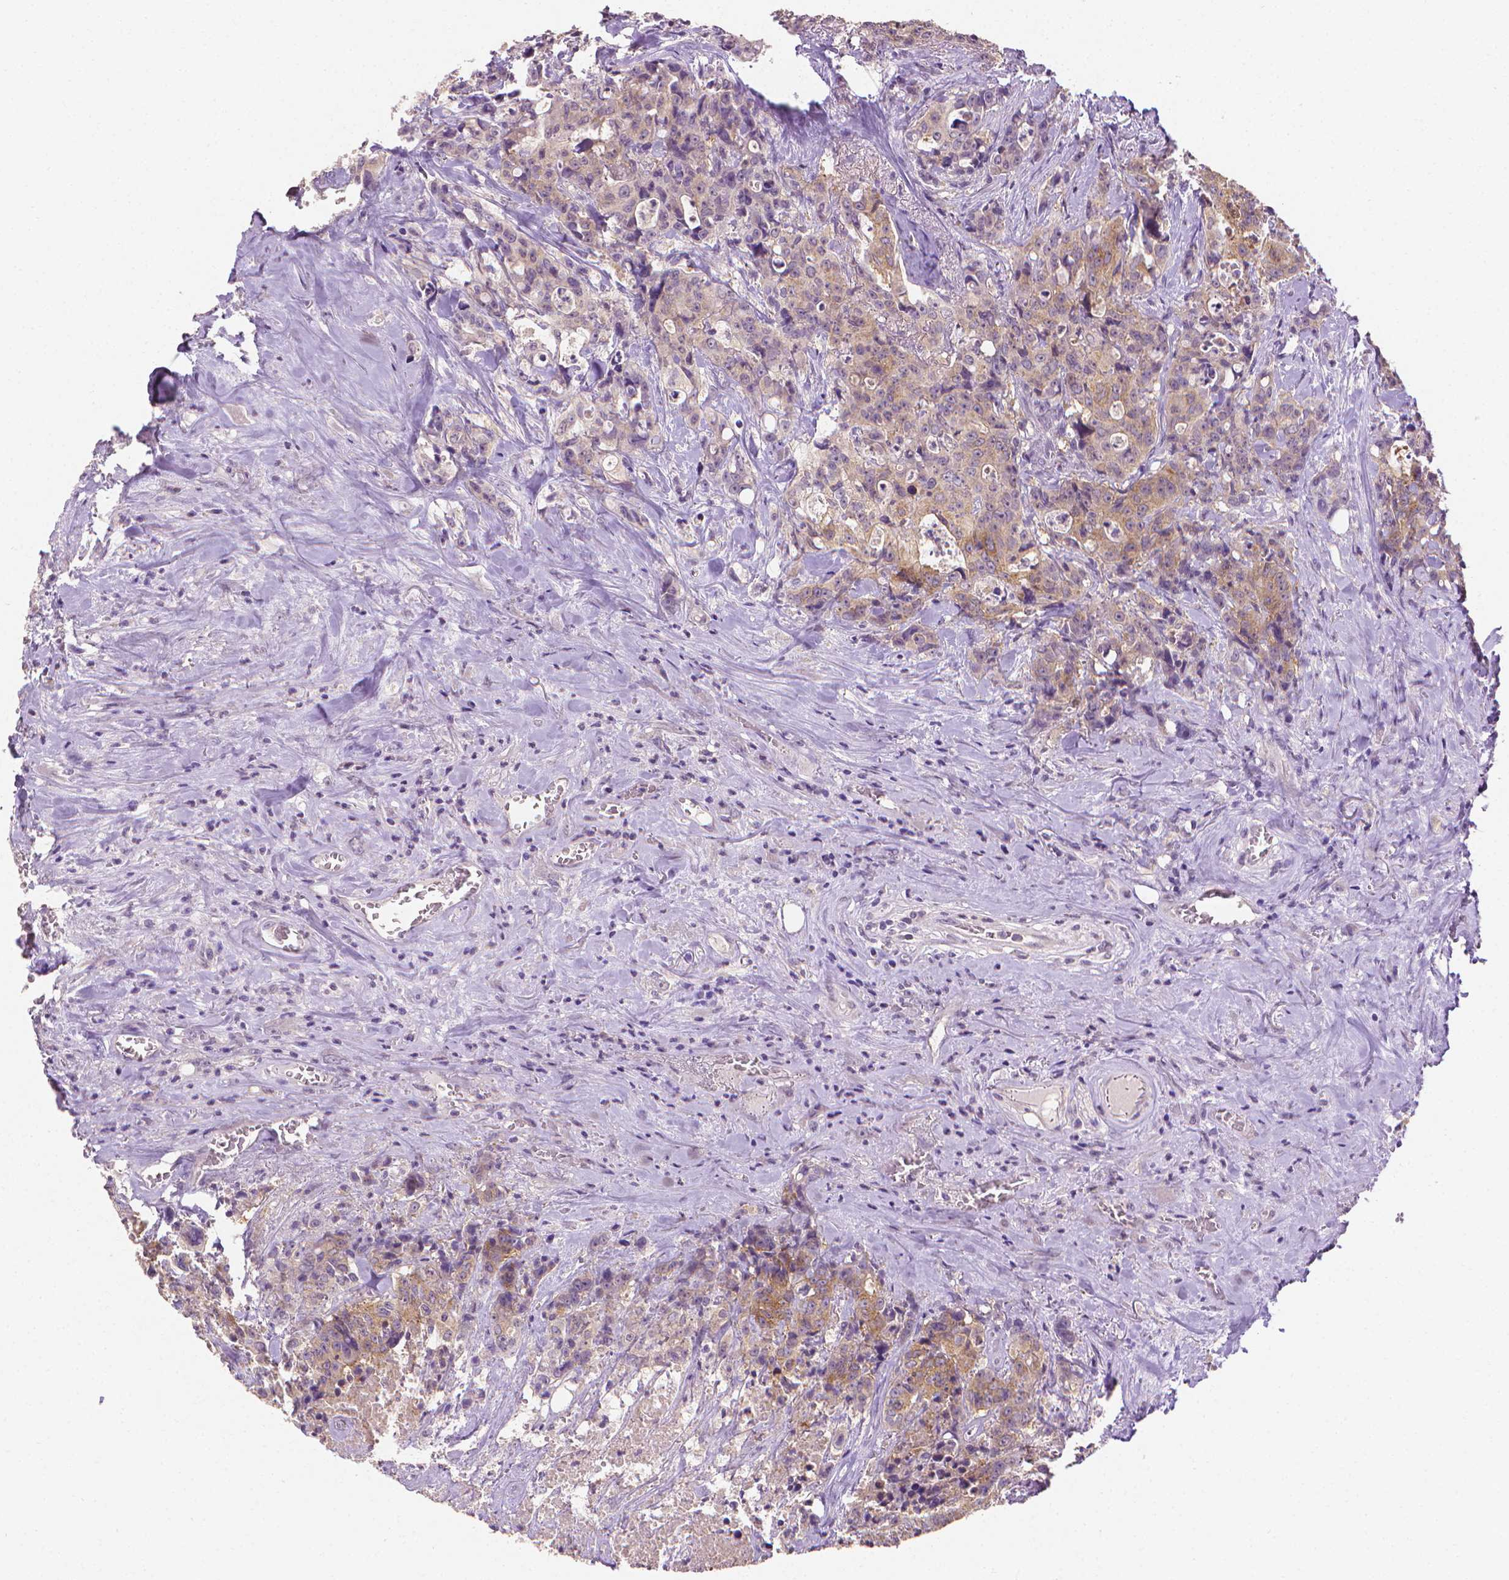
{"staining": {"intensity": "moderate", "quantity": "25%-75%", "location": "cytoplasmic/membranous"}, "tissue": "colorectal cancer", "cell_type": "Tumor cells", "image_type": "cancer", "snomed": [{"axis": "morphology", "description": "Adenocarcinoma, NOS"}, {"axis": "topography", "description": "Rectum"}], "caption": "Immunohistochemistry histopathology image of neoplastic tissue: human adenocarcinoma (colorectal) stained using immunohistochemistry (IHC) exhibits medium levels of moderate protein expression localized specifically in the cytoplasmic/membranous of tumor cells, appearing as a cytoplasmic/membranous brown color.", "gene": "FASN", "patient": {"sex": "female", "age": 62}}